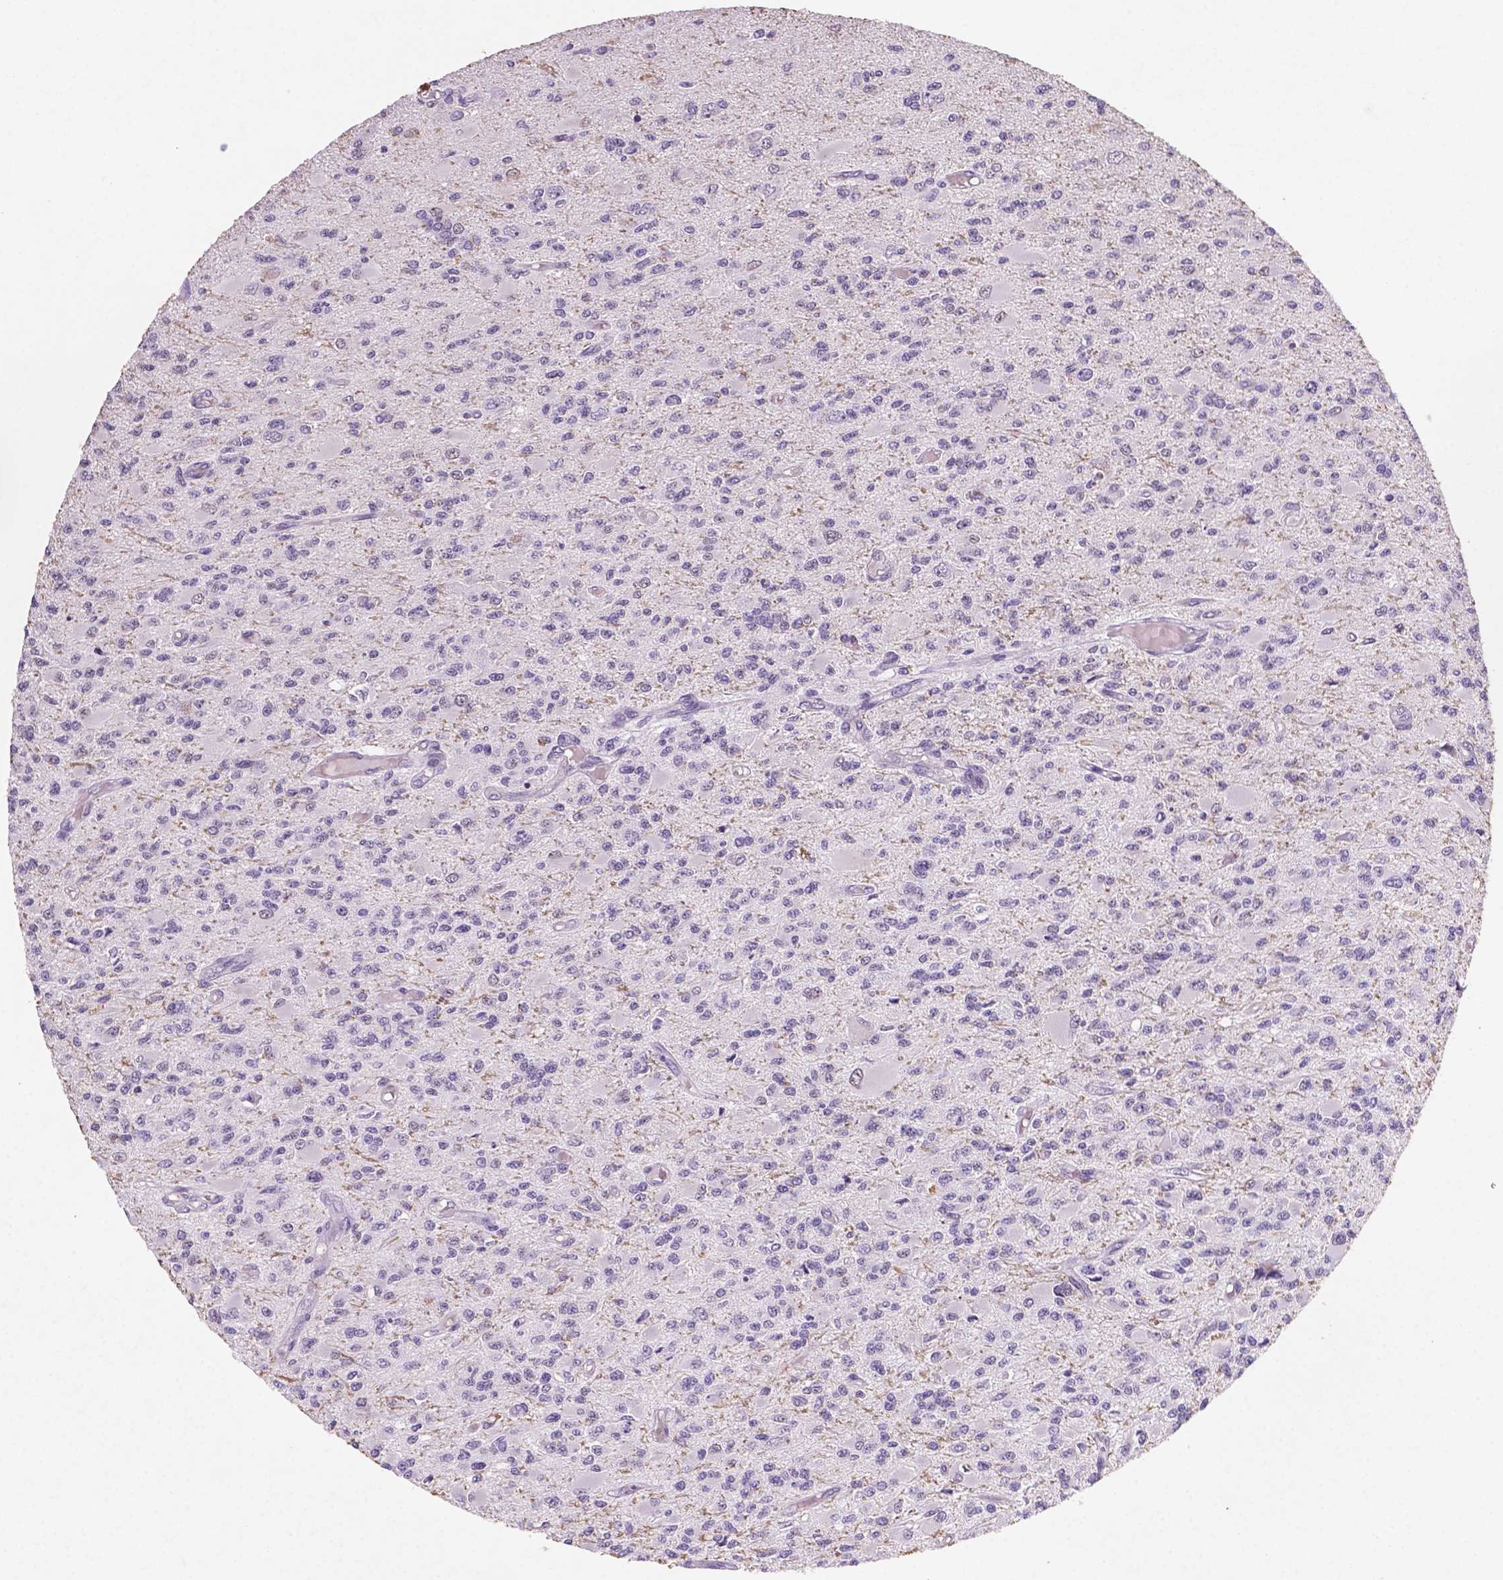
{"staining": {"intensity": "negative", "quantity": "none", "location": "none"}, "tissue": "glioma", "cell_type": "Tumor cells", "image_type": "cancer", "snomed": [{"axis": "morphology", "description": "Glioma, malignant, High grade"}, {"axis": "topography", "description": "Brain"}], "caption": "DAB (3,3'-diaminobenzidine) immunohistochemical staining of high-grade glioma (malignant) displays no significant positivity in tumor cells. (Brightfield microscopy of DAB (3,3'-diaminobenzidine) immunohistochemistry at high magnification).", "gene": "C18orf21", "patient": {"sex": "female", "age": 63}}